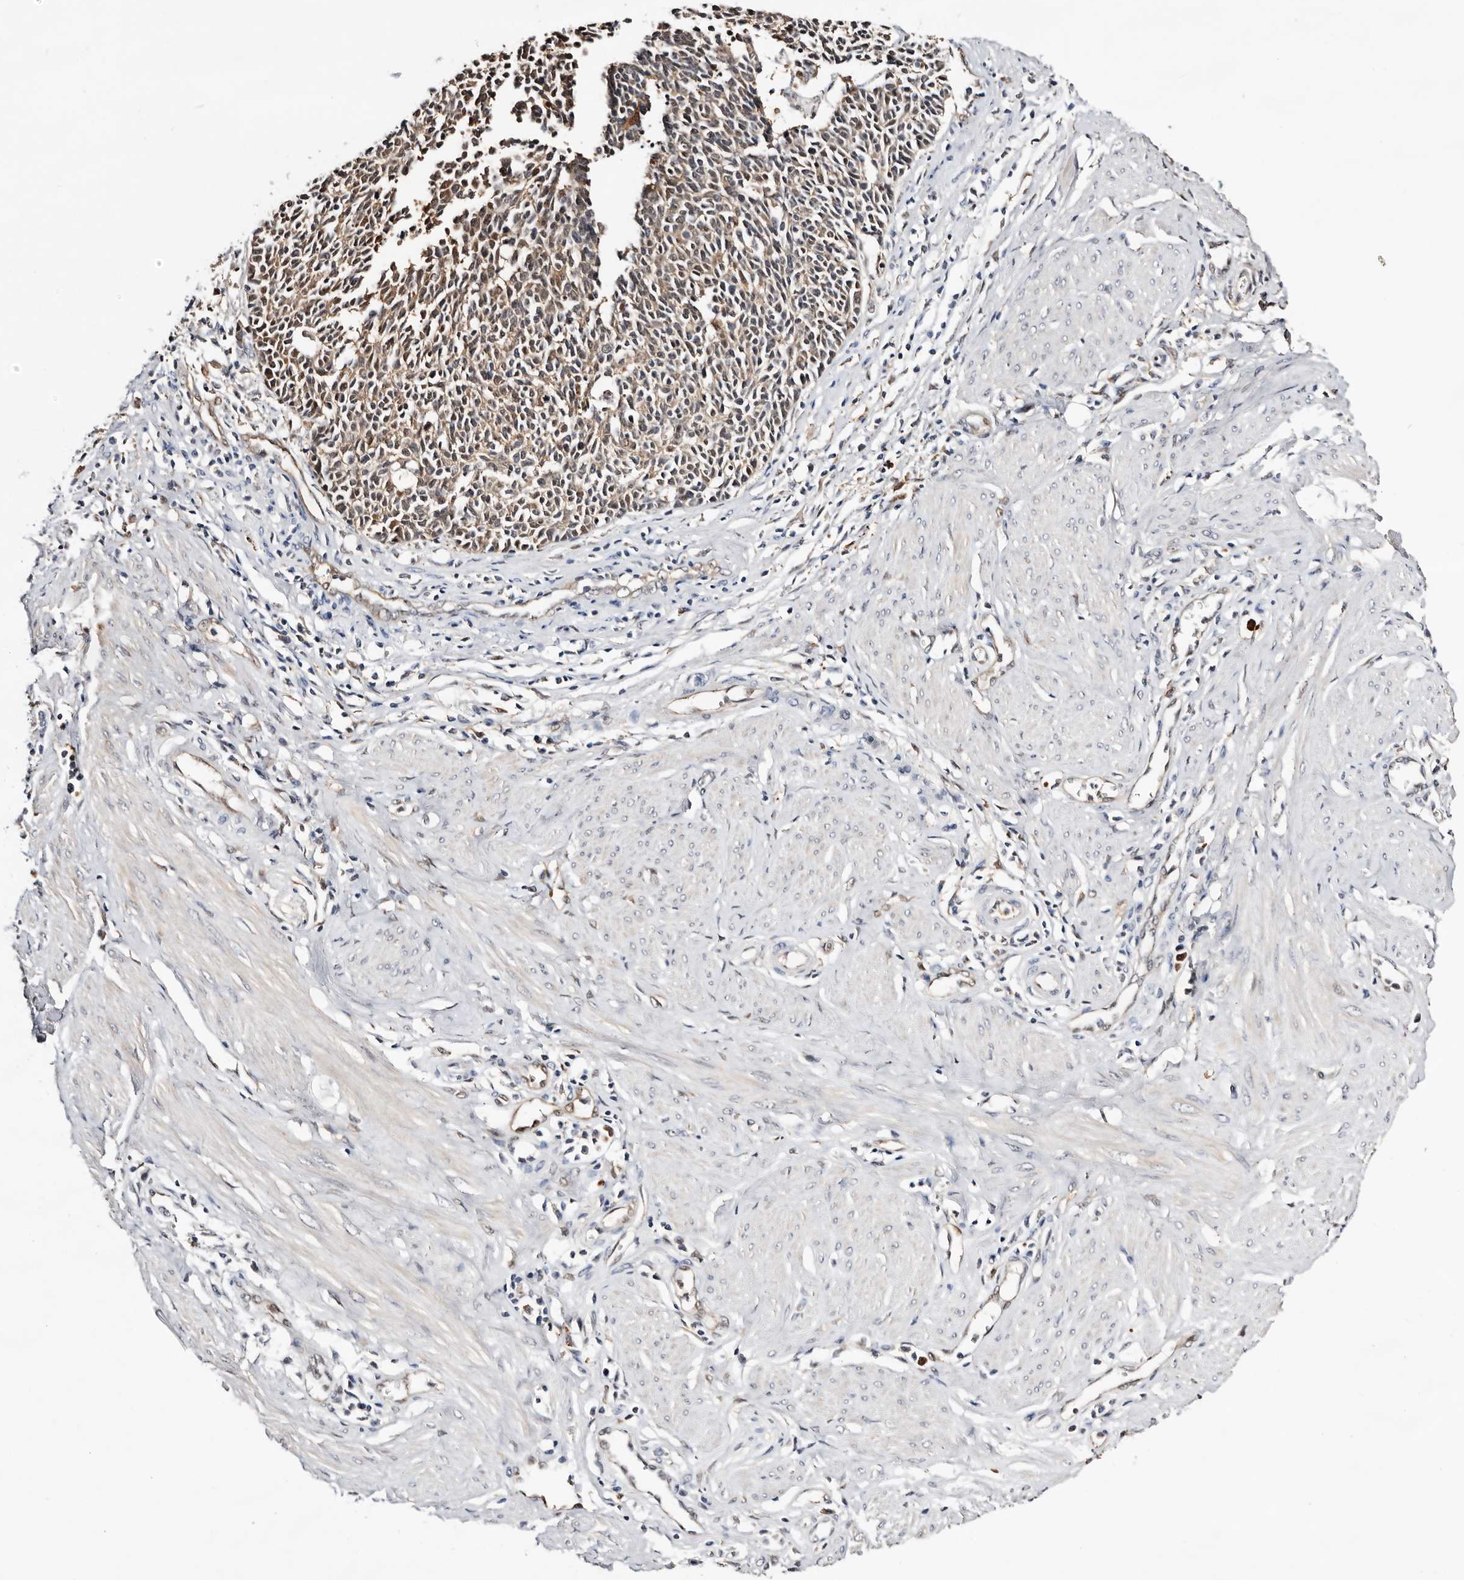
{"staining": {"intensity": "weak", "quantity": "25%-75%", "location": "cytoplasmic/membranous"}, "tissue": "cervical cancer", "cell_type": "Tumor cells", "image_type": "cancer", "snomed": [{"axis": "morphology", "description": "Normal tissue, NOS"}, {"axis": "morphology", "description": "Squamous cell carcinoma, NOS"}, {"axis": "topography", "description": "Cervix"}], "caption": "Immunohistochemistry (IHC) staining of cervical cancer (squamous cell carcinoma), which shows low levels of weak cytoplasmic/membranous positivity in approximately 25%-75% of tumor cells indicating weak cytoplasmic/membranous protein positivity. The staining was performed using DAB (brown) for protein detection and nuclei were counterstained in hematoxylin (blue).", "gene": "TP53I3", "patient": {"sex": "female", "age": 35}}